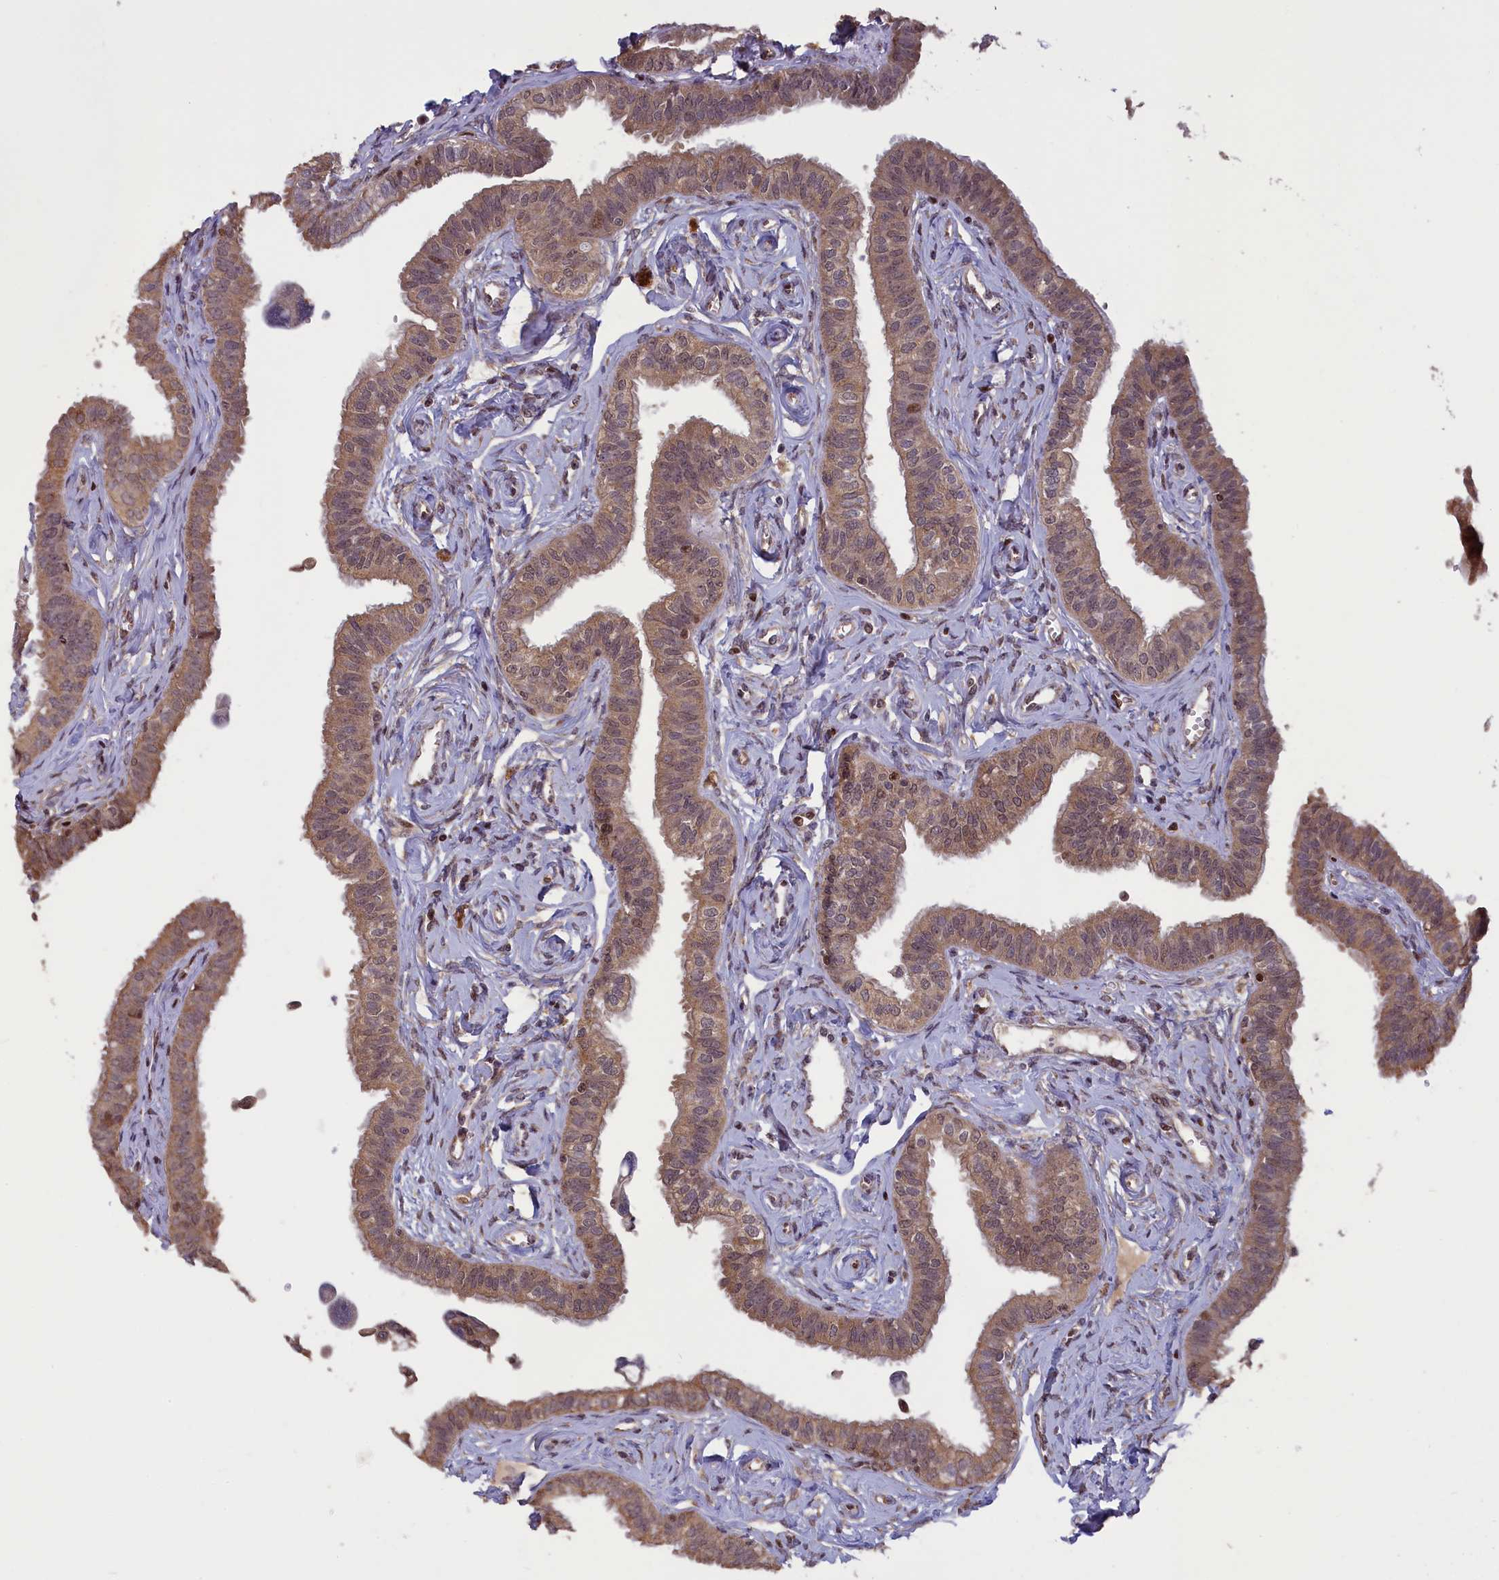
{"staining": {"intensity": "moderate", "quantity": ">75%", "location": "cytoplasmic/membranous,nuclear"}, "tissue": "fallopian tube", "cell_type": "Glandular cells", "image_type": "normal", "snomed": [{"axis": "morphology", "description": "Normal tissue, NOS"}, {"axis": "morphology", "description": "Carcinoma, NOS"}, {"axis": "topography", "description": "Fallopian tube"}, {"axis": "topography", "description": "Ovary"}], "caption": "Protein staining exhibits moderate cytoplasmic/membranous,nuclear expression in about >75% of glandular cells in normal fallopian tube.", "gene": "NUBP1", "patient": {"sex": "female", "age": 59}}